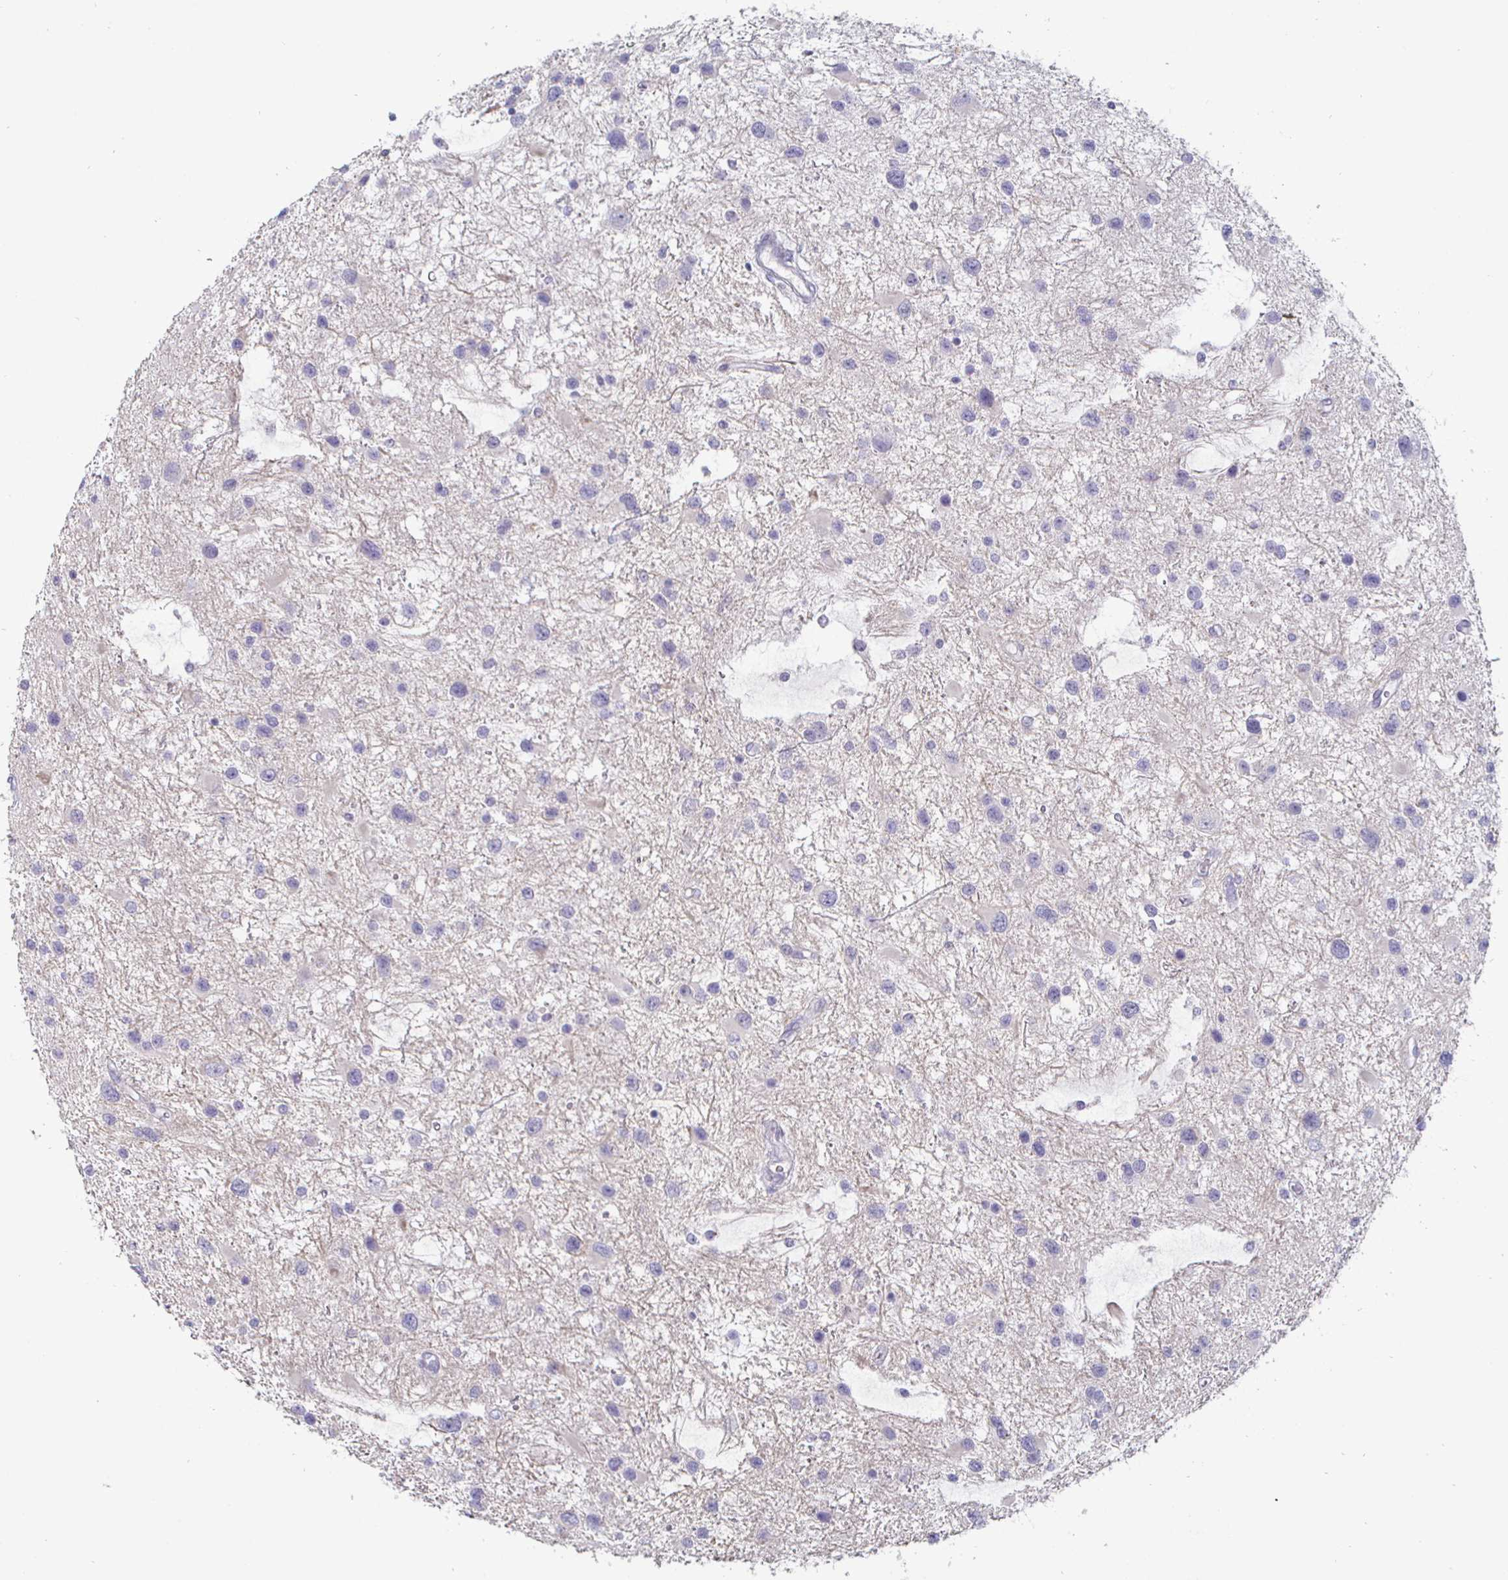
{"staining": {"intensity": "negative", "quantity": "none", "location": "none"}, "tissue": "glioma", "cell_type": "Tumor cells", "image_type": "cancer", "snomed": [{"axis": "morphology", "description": "Glioma, malignant, Low grade"}, {"axis": "topography", "description": "Brain"}], "caption": "Tumor cells show no significant protein positivity in glioma. Nuclei are stained in blue.", "gene": "ENPP1", "patient": {"sex": "female", "age": 32}}